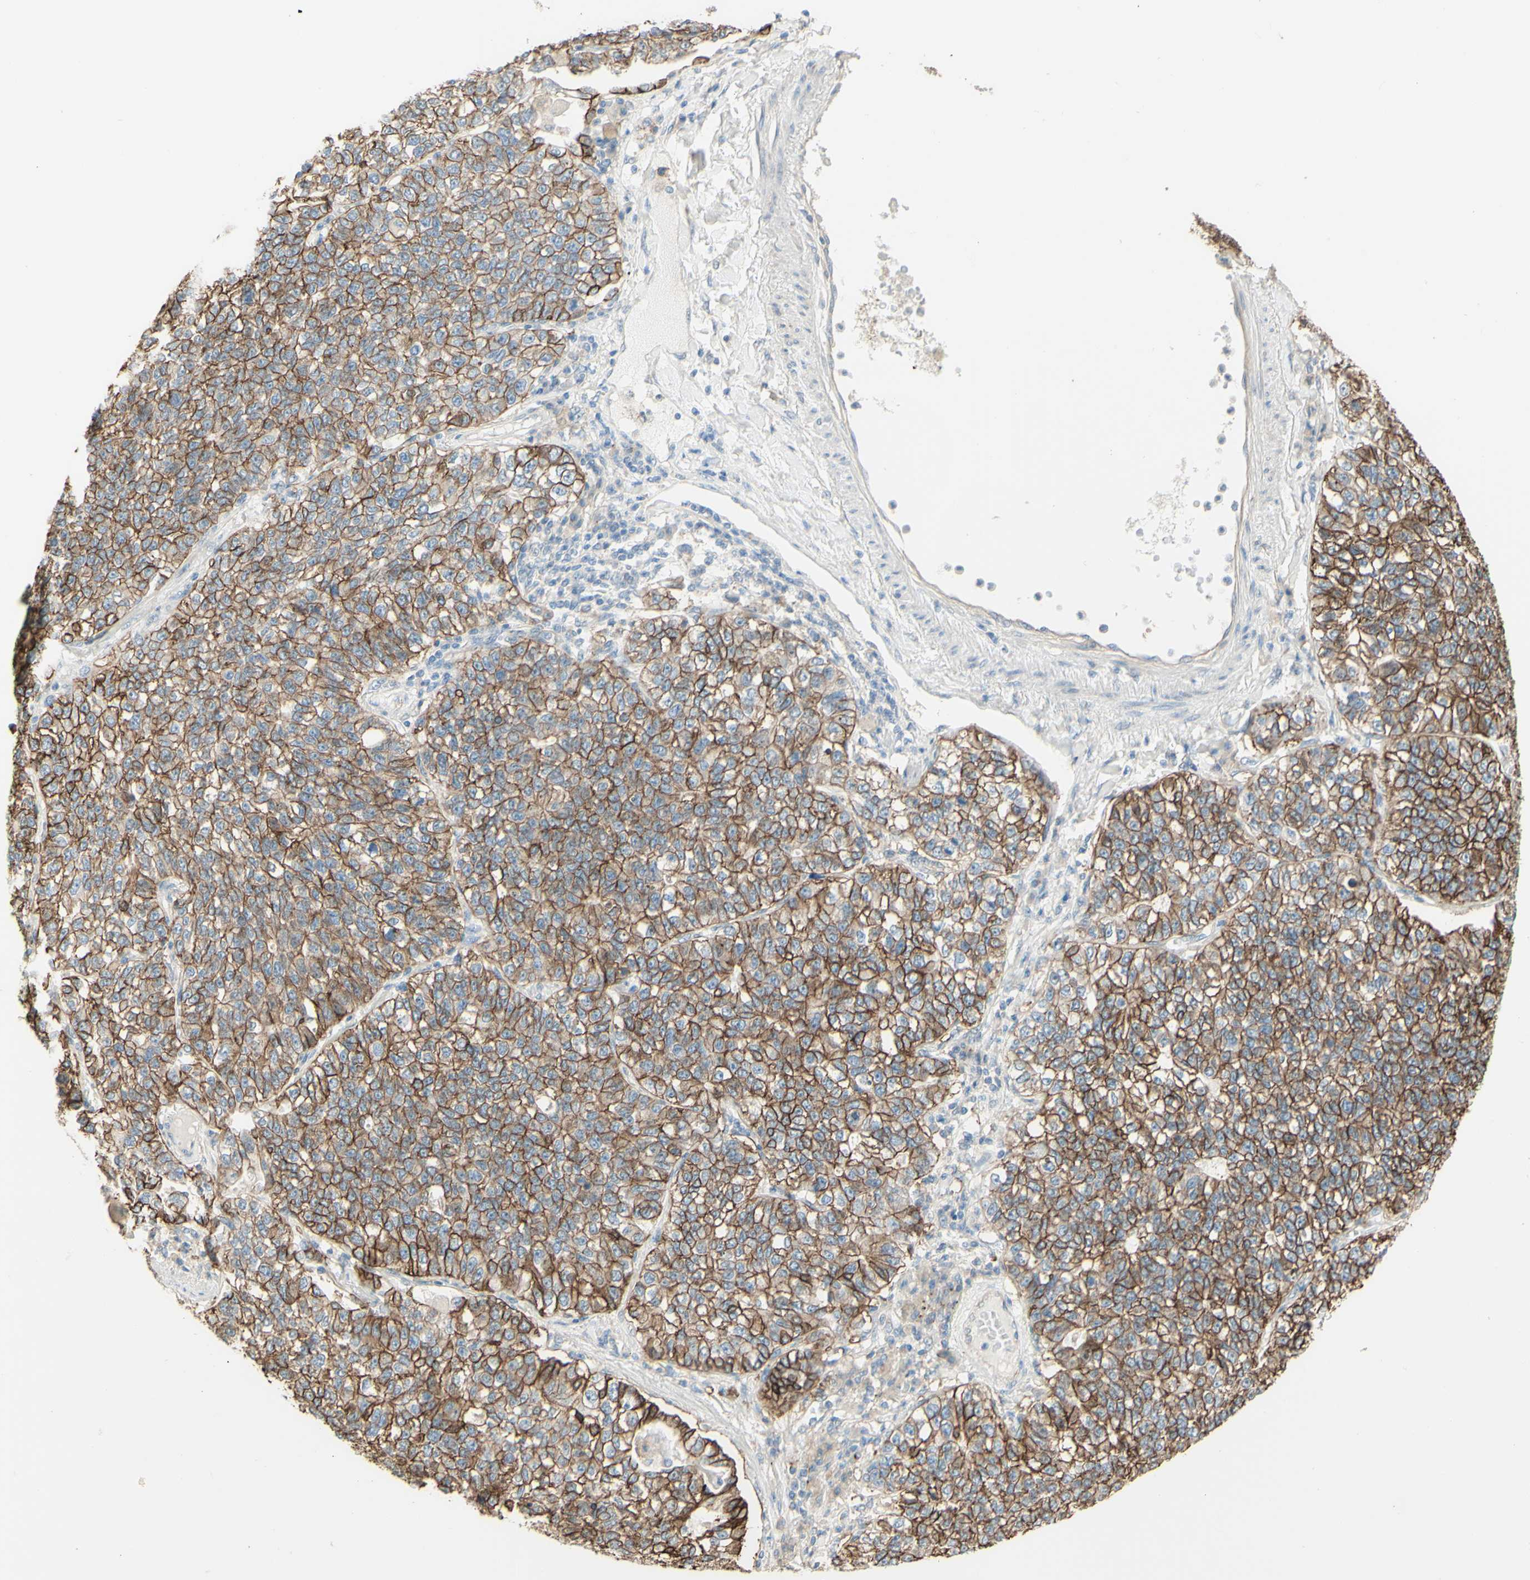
{"staining": {"intensity": "moderate", "quantity": ">75%", "location": "cytoplasmic/membranous"}, "tissue": "lung cancer", "cell_type": "Tumor cells", "image_type": "cancer", "snomed": [{"axis": "morphology", "description": "Adenocarcinoma, NOS"}, {"axis": "topography", "description": "Lung"}], "caption": "A brown stain highlights moderate cytoplasmic/membranous expression of a protein in human adenocarcinoma (lung) tumor cells.", "gene": "RNF149", "patient": {"sex": "male", "age": 49}}